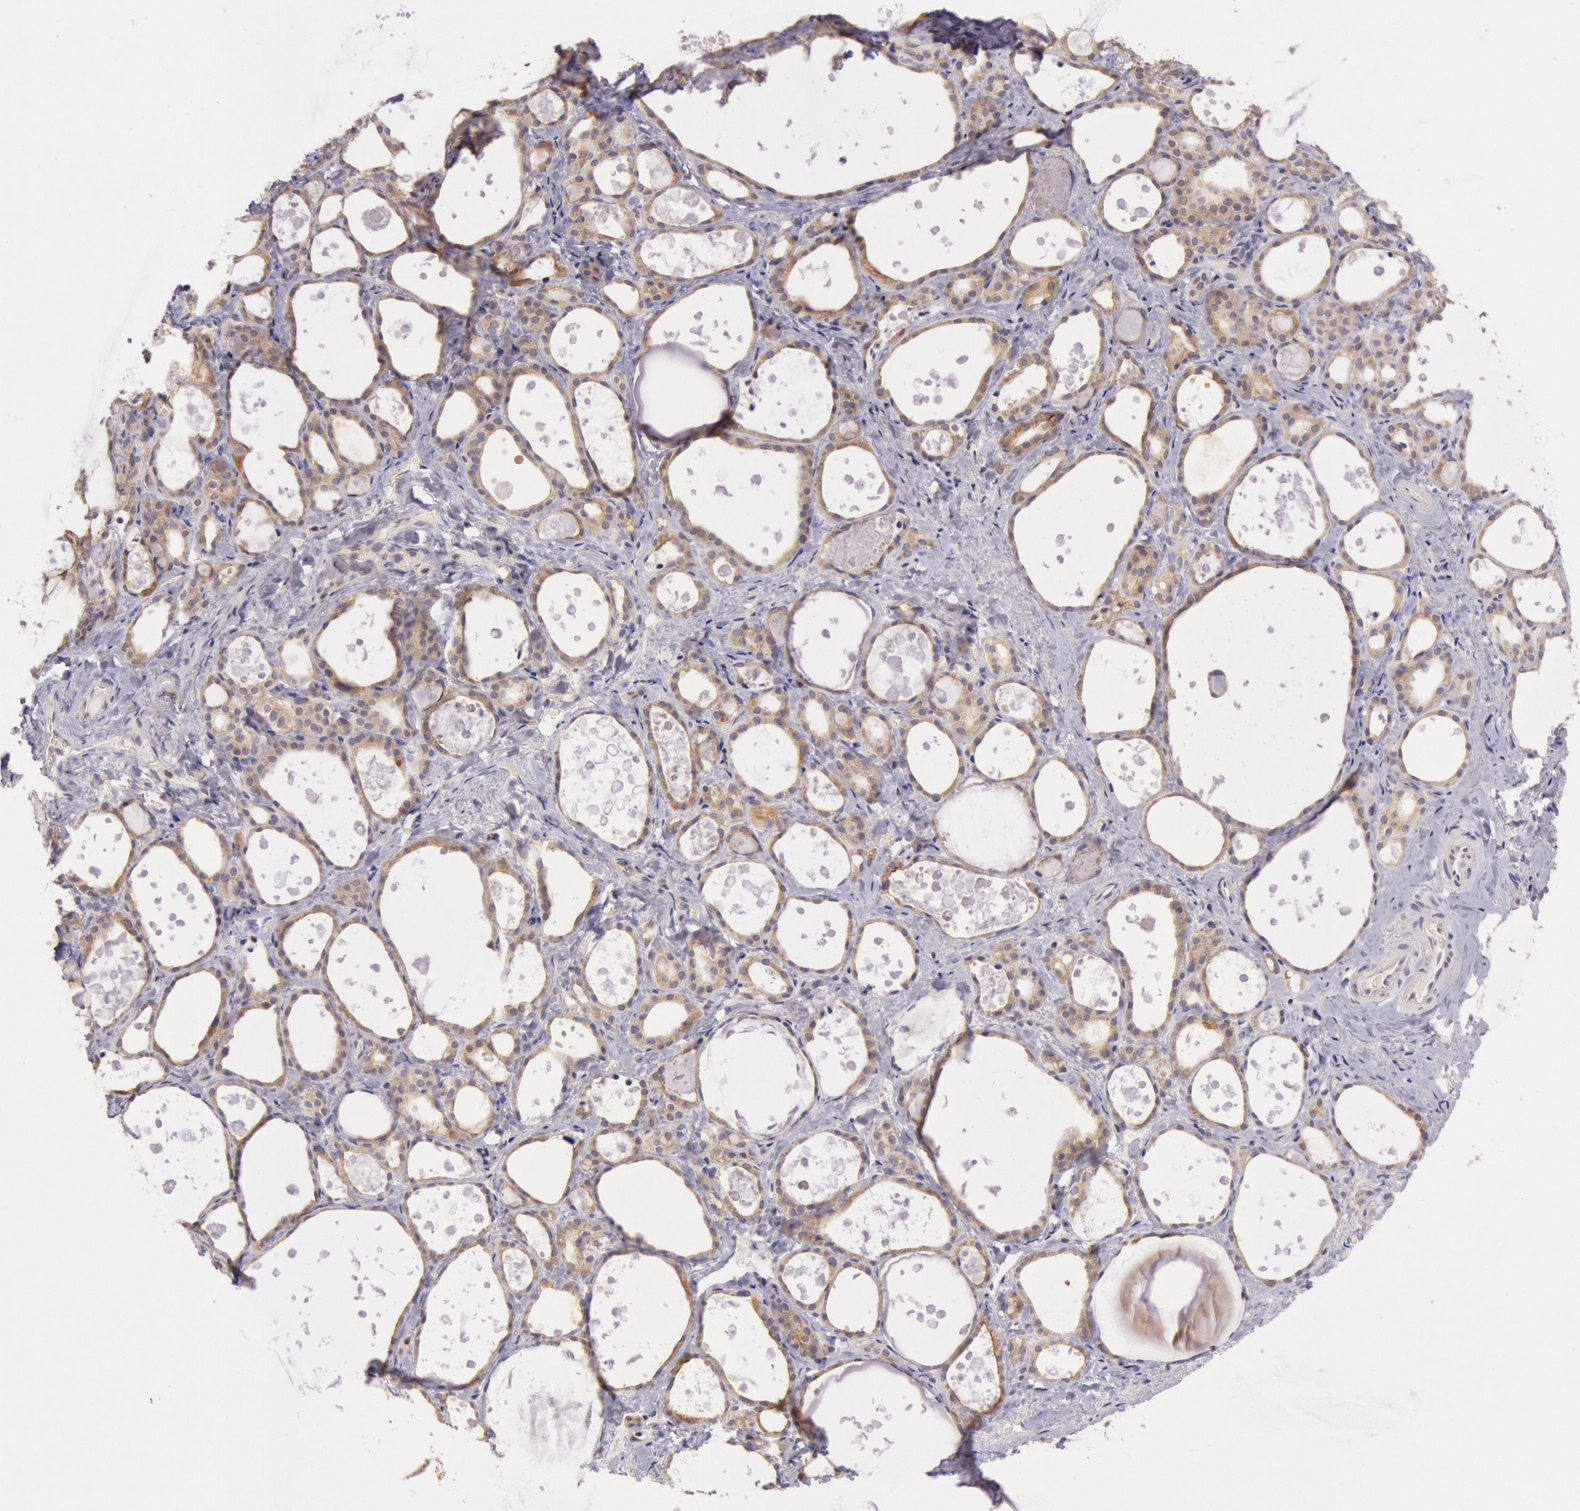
{"staining": {"intensity": "moderate", "quantity": ">75%", "location": "cytoplasmic/membranous"}, "tissue": "thyroid gland", "cell_type": "Glandular cells", "image_type": "normal", "snomed": [{"axis": "morphology", "description": "Normal tissue, NOS"}, {"axis": "topography", "description": "Thyroid gland"}], "caption": "Glandular cells demonstrate medium levels of moderate cytoplasmic/membranous expression in approximately >75% of cells in benign human thyroid gland.", "gene": "CDK16", "patient": {"sex": "female", "age": 75}}